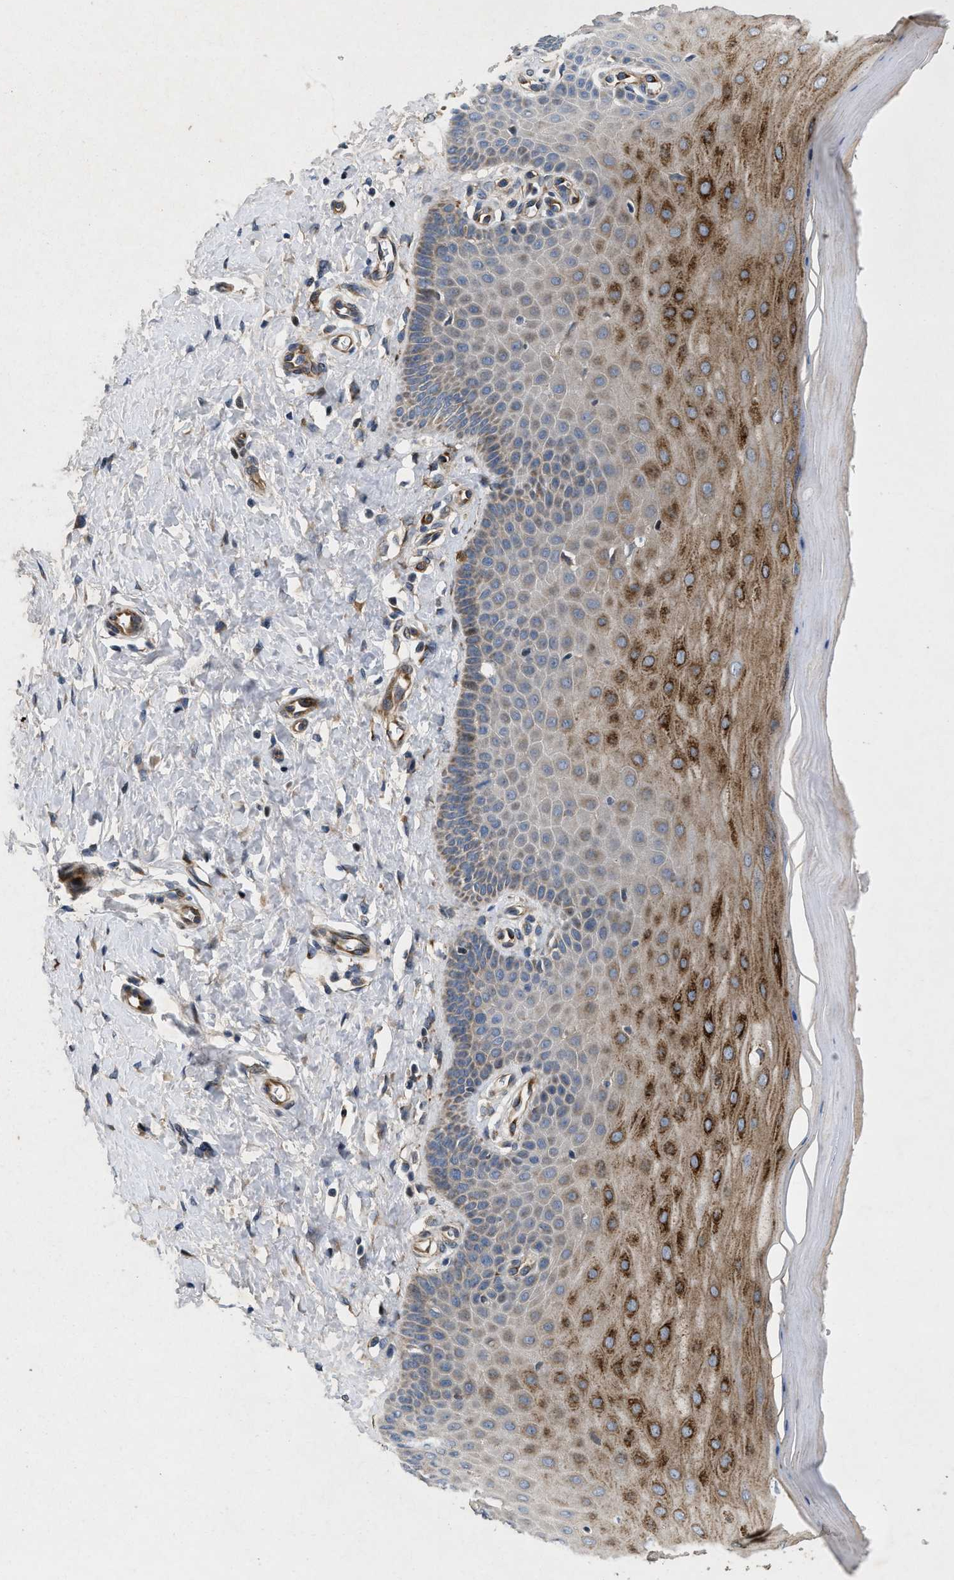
{"staining": {"intensity": "strong", "quantity": ">75%", "location": "cytoplasmic/membranous"}, "tissue": "cervix", "cell_type": "Glandular cells", "image_type": "normal", "snomed": [{"axis": "morphology", "description": "Normal tissue, NOS"}, {"axis": "topography", "description": "Cervix"}], "caption": "Immunohistochemistry (IHC) histopathology image of benign human cervix stained for a protein (brown), which demonstrates high levels of strong cytoplasmic/membranous positivity in approximately >75% of glandular cells.", "gene": "HSPA12B", "patient": {"sex": "female", "age": 55}}